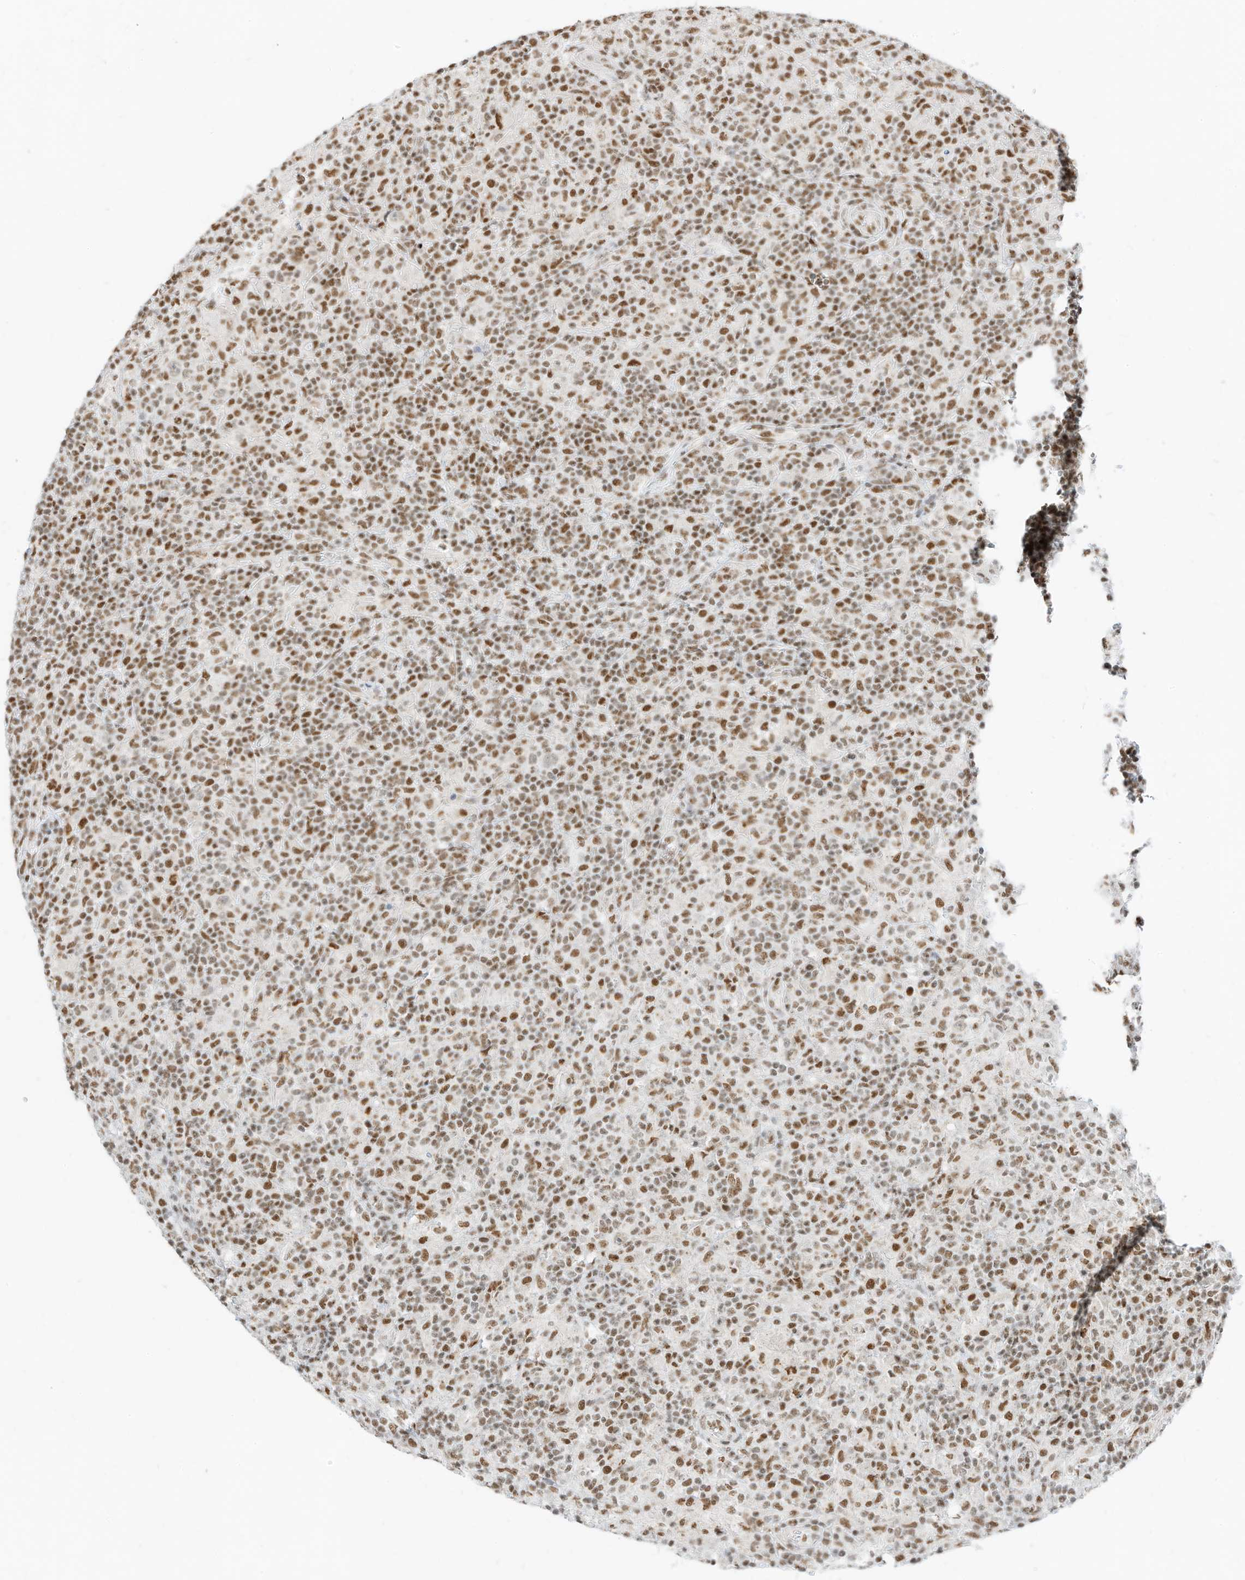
{"staining": {"intensity": "moderate", "quantity": ">75%", "location": "nuclear"}, "tissue": "lymphoma", "cell_type": "Tumor cells", "image_type": "cancer", "snomed": [{"axis": "morphology", "description": "Hodgkin's disease, NOS"}, {"axis": "topography", "description": "Lymph node"}], "caption": "A micrograph of human Hodgkin's disease stained for a protein shows moderate nuclear brown staining in tumor cells.", "gene": "SMARCA2", "patient": {"sex": "male", "age": 70}}